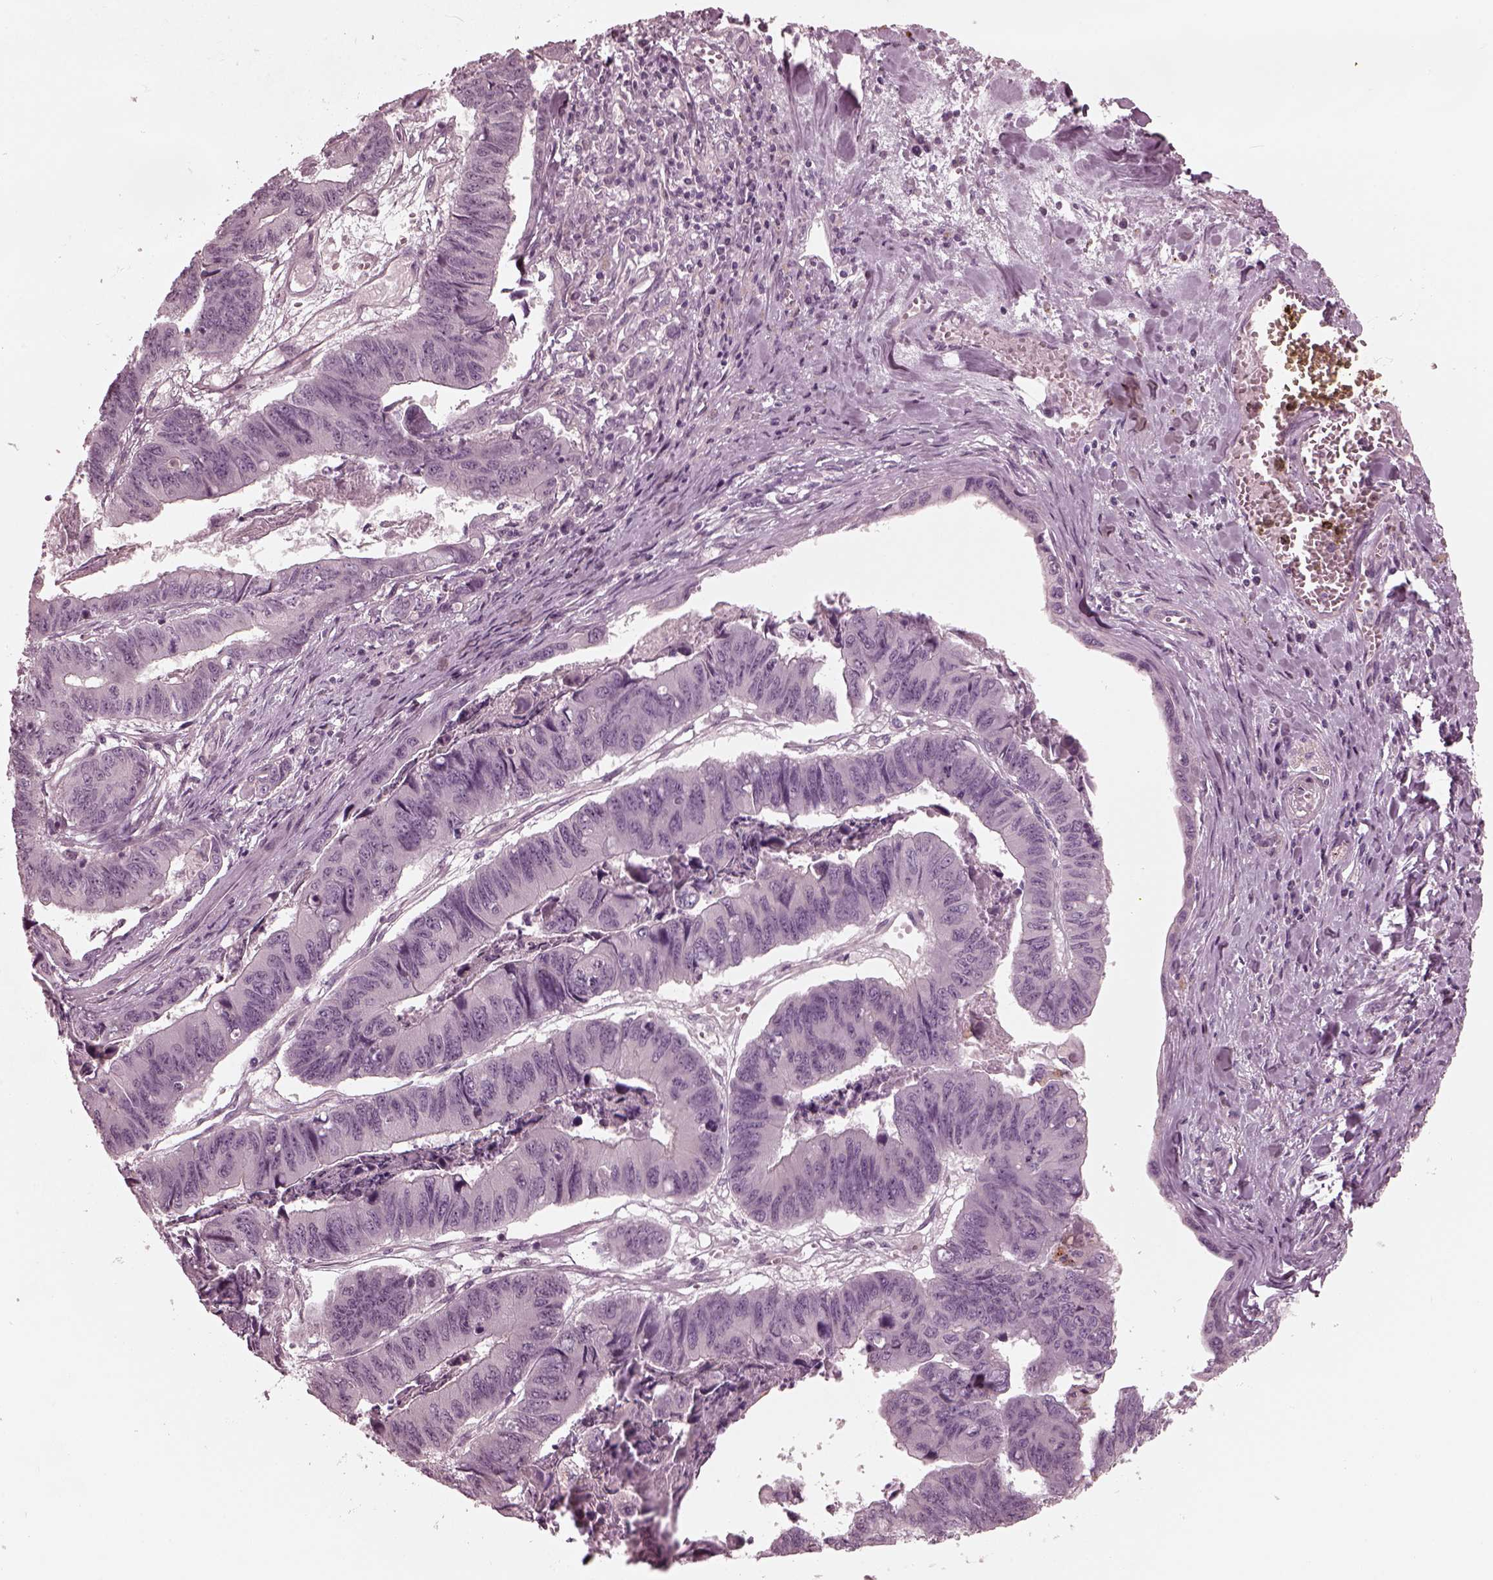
{"staining": {"intensity": "negative", "quantity": "none", "location": "none"}, "tissue": "stomach cancer", "cell_type": "Tumor cells", "image_type": "cancer", "snomed": [{"axis": "morphology", "description": "Adenocarcinoma, NOS"}, {"axis": "topography", "description": "Stomach, lower"}], "caption": "IHC image of human stomach adenocarcinoma stained for a protein (brown), which displays no expression in tumor cells.", "gene": "KIF6", "patient": {"sex": "male", "age": 77}}